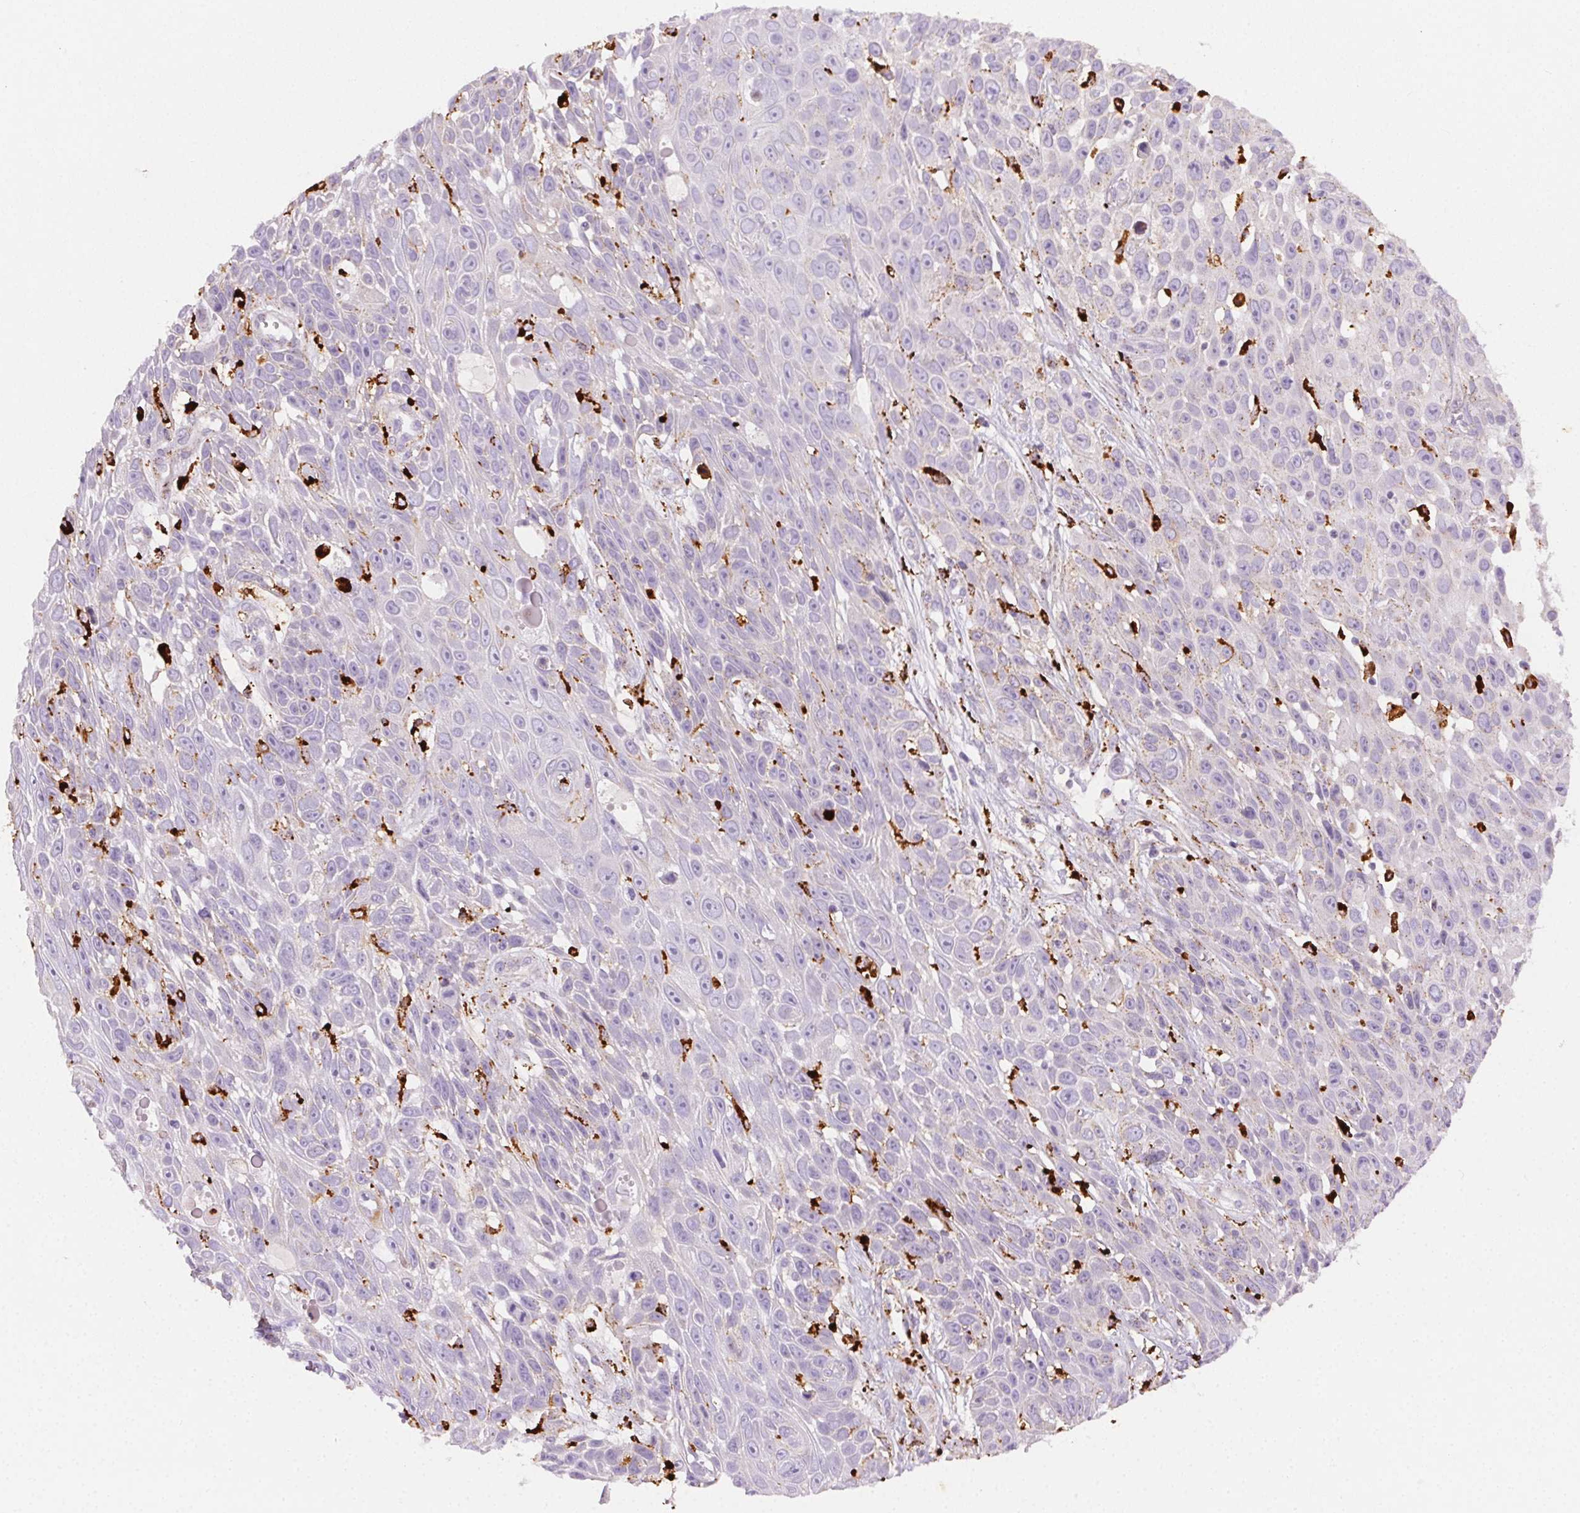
{"staining": {"intensity": "negative", "quantity": "none", "location": "none"}, "tissue": "skin cancer", "cell_type": "Tumor cells", "image_type": "cancer", "snomed": [{"axis": "morphology", "description": "Squamous cell carcinoma, NOS"}, {"axis": "topography", "description": "Skin"}], "caption": "Tumor cells are negative for brown protein staining in squamous cell carcinoma (skin). (DAB (3,3'-diaminobenzidine) immunohistochemistry (IHC), high magnification).", "gene": "SCPEP1", "patient": {"sex": "male", "age": 82}}